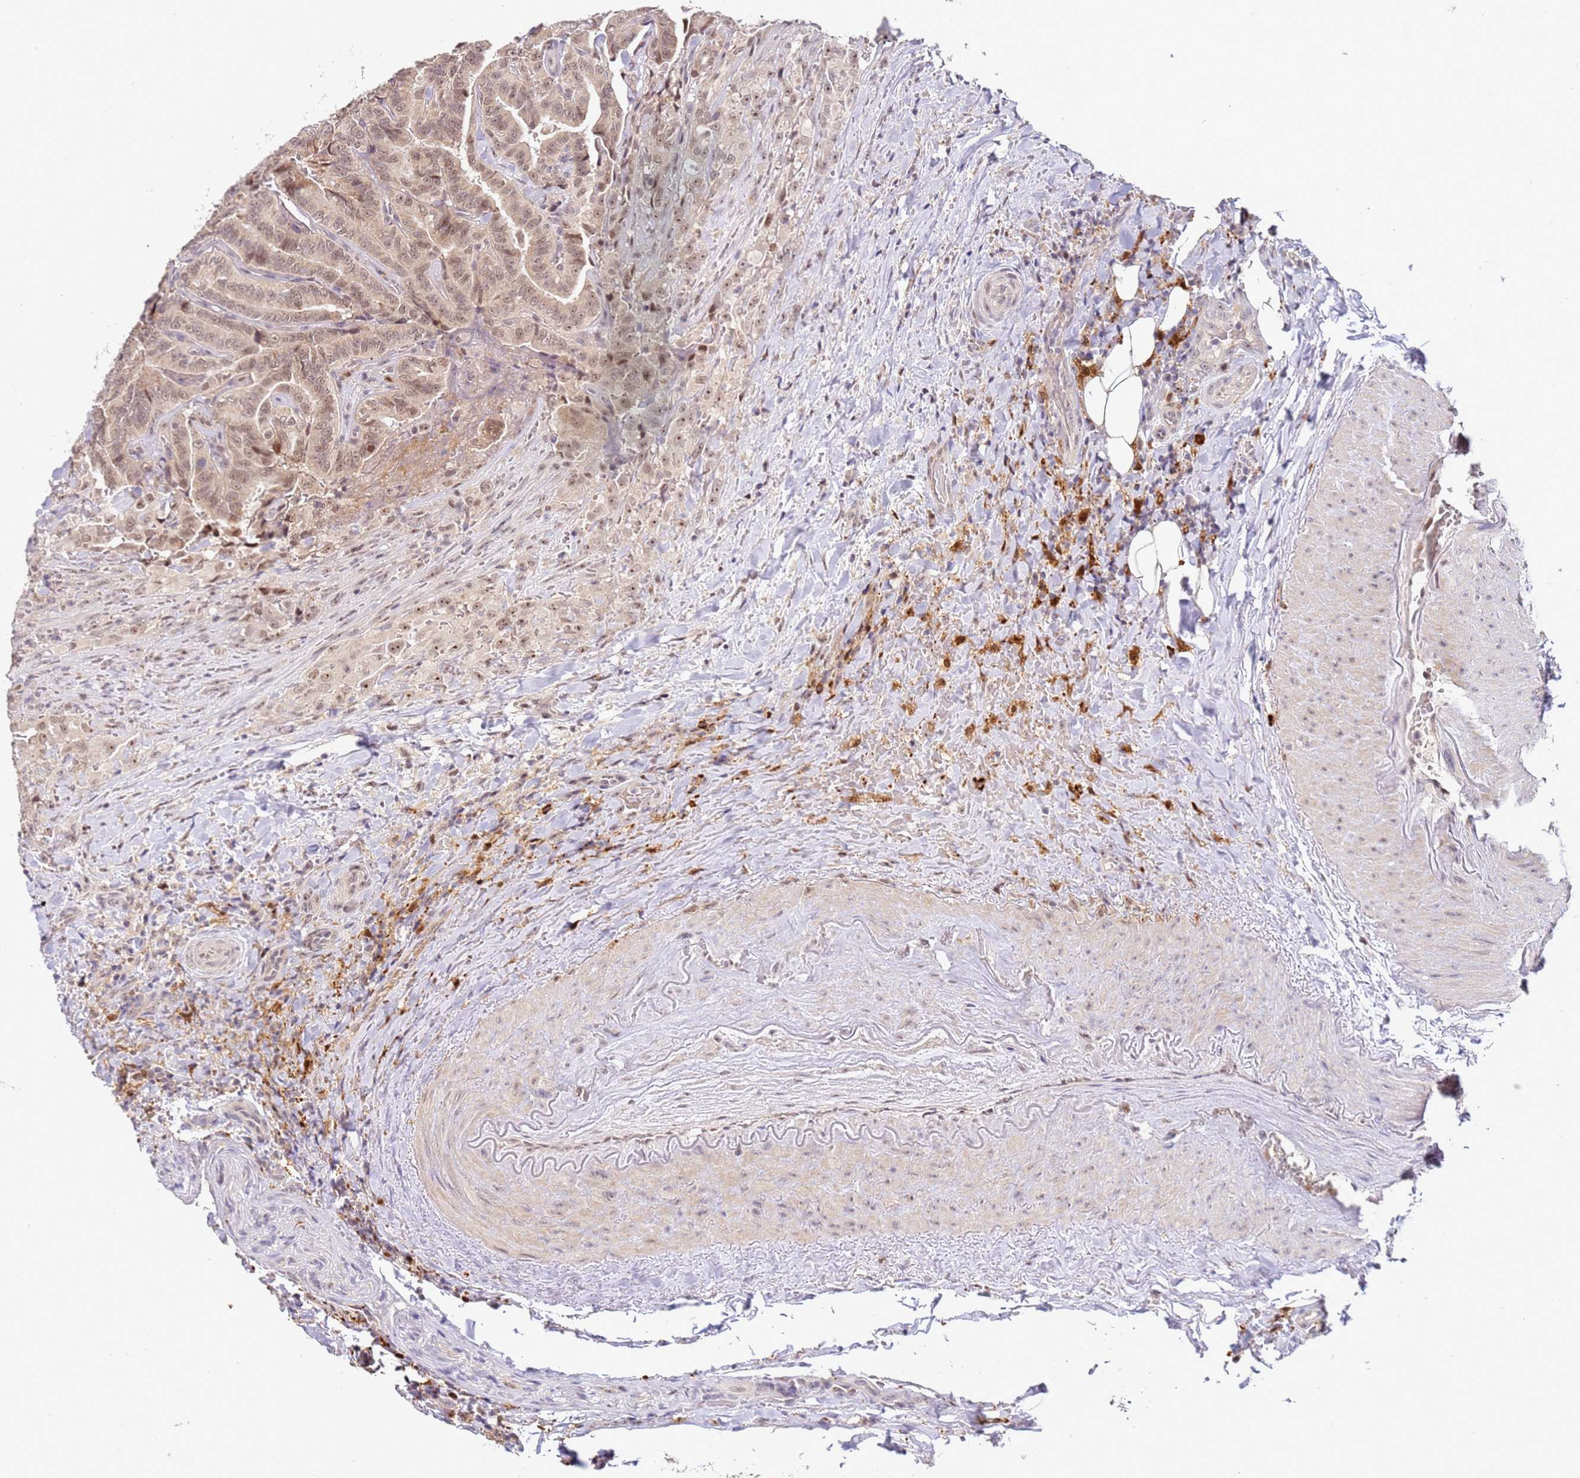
{"staining": {"intensity": "moderate", "quantity": "25%-75%", "location": "nuclear"}, "tissue": "thyroid cancer", "cell_type": "Tumor cells", "image_type": "cancer", "snomed": [{"axis": "morphology", "description": "Papillary adenocarcinoma, NOS"}, {"axis": "topography", "description": "Thyroid gland"}], "caption": "Human thyroid cancer stained for a protein (brown) demonstrates moderate nuclear positive positivity in about 25%-75% of tumor cells.", "gene": "LGALSL", "patient": {"sex": "male", "age": 61}}